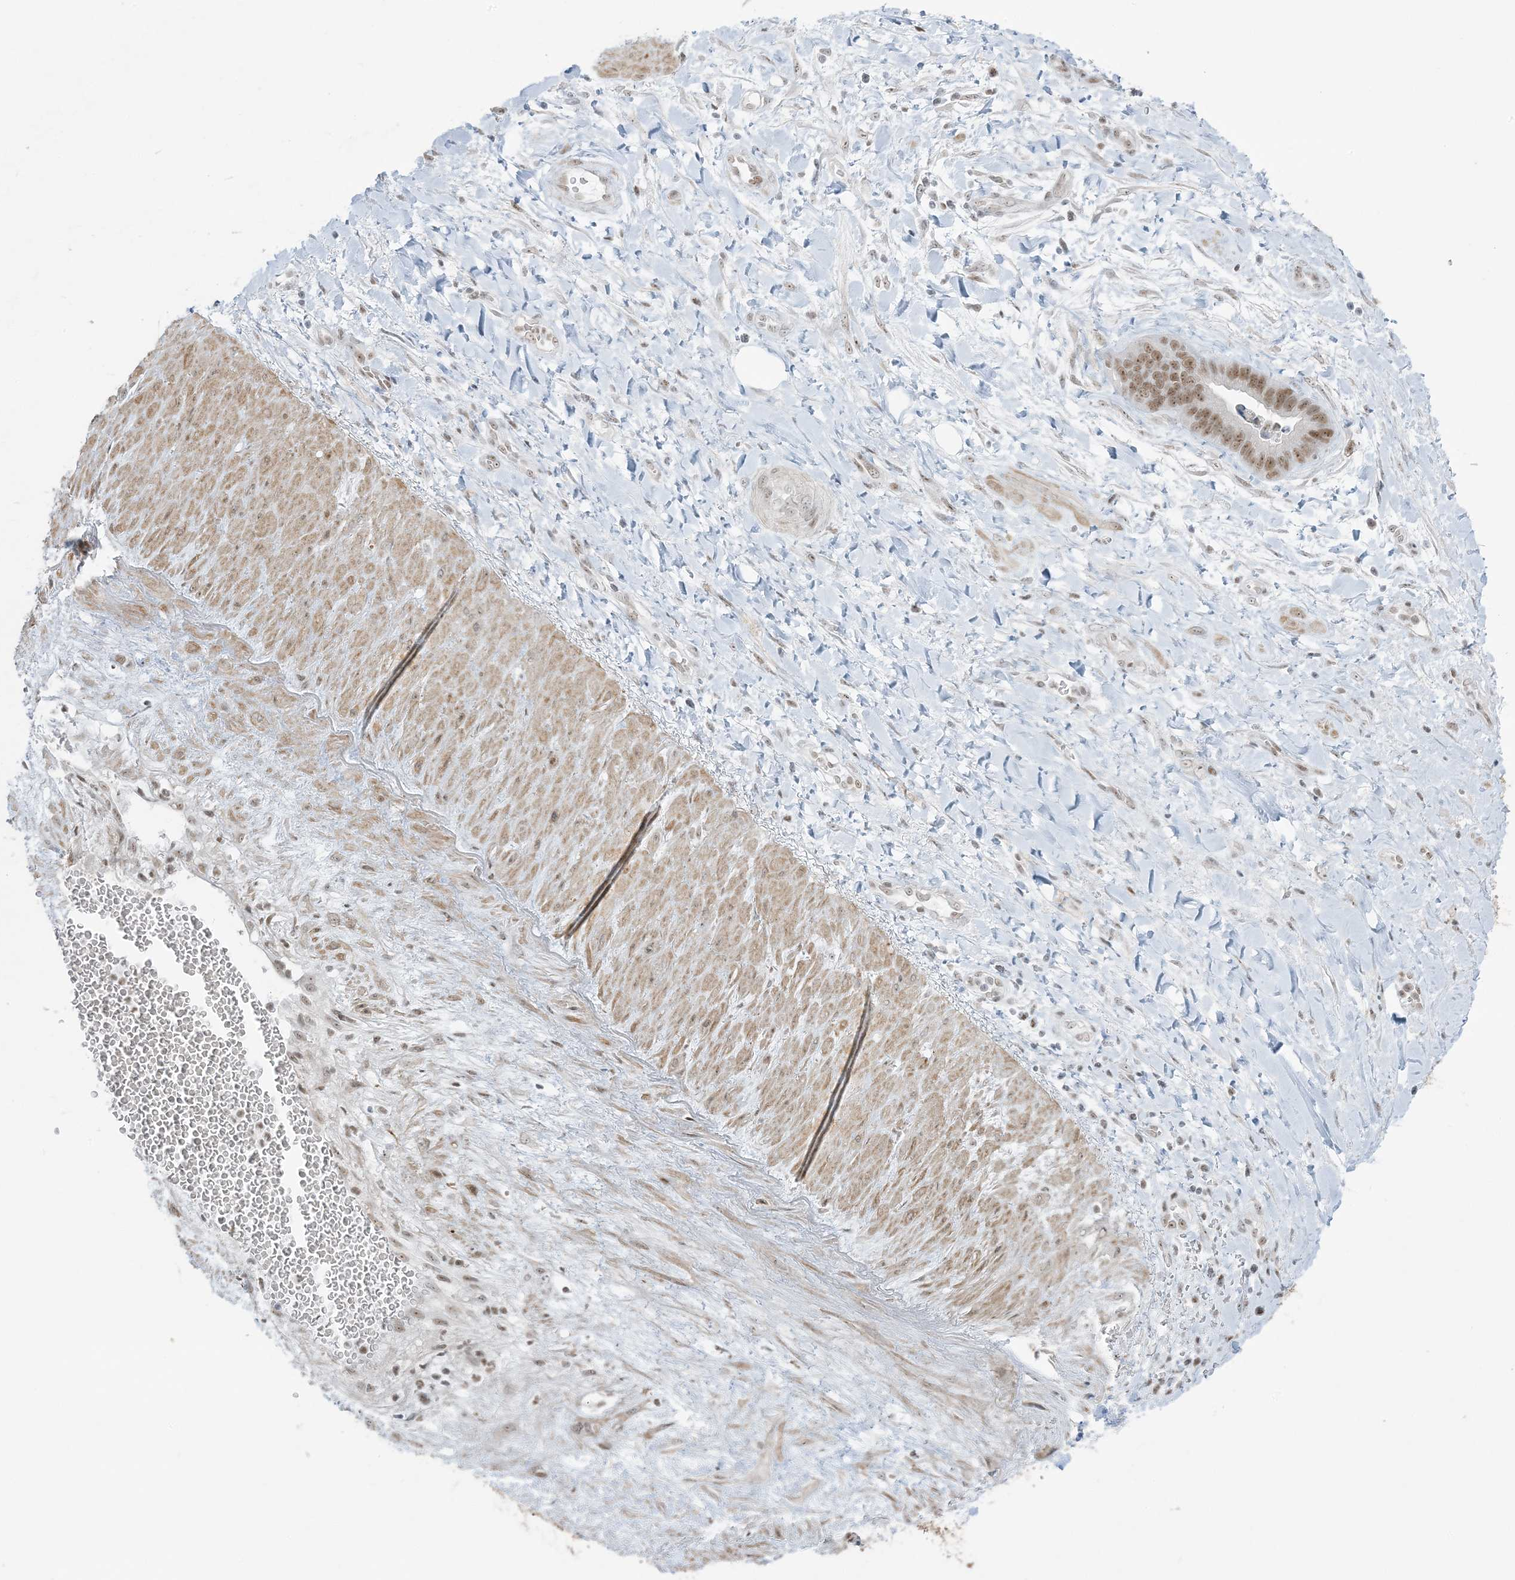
{"staining": {"intensity": "weak", "quantity": ">75%", "location": "nuclear"}, "tissue": "soft tissue", "cell_type": "Fibroblasts", "image_type": "normal", "snomed": [{"axis": "morphology", "description": "Normal tissue, NOS"}, {"axis": "morphology", "description": "Adenocarcinoma, NOS"}, {"axis": "topography", "description": "Pancreas"}, {"axis": "topography", "description": "Peripheral nerve tissue"}], "caption": "Protein staining displays weak nuclear expression in approximately >75% of fibroblasts in unremarkable soft tissue.", "gene": "ZNF787", "patient": {"sex": "male", "age": 59}}